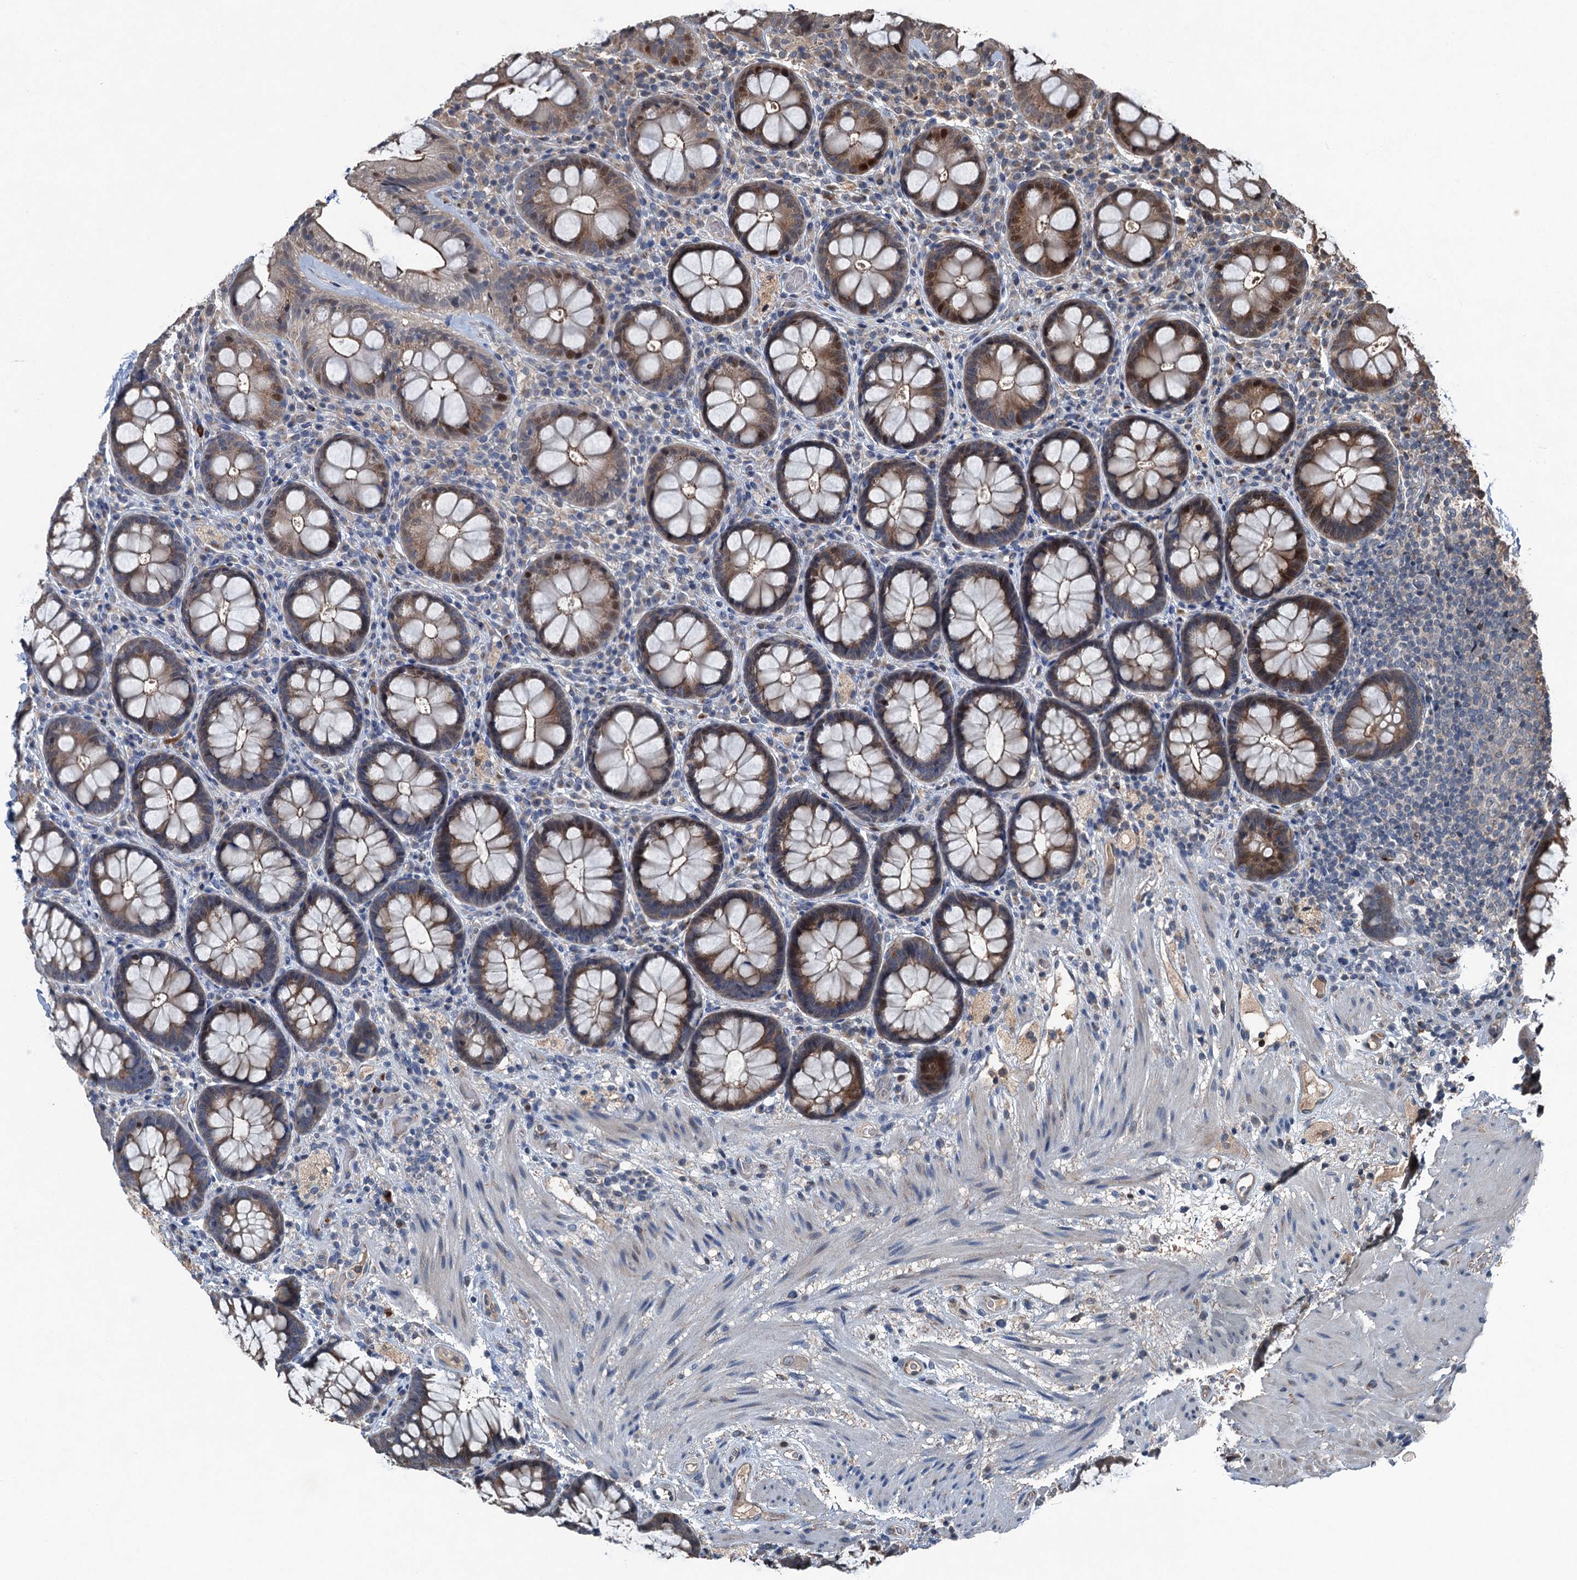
{"staining": {"intensity": "moderate", "quantity": "25%-75%", "location": "cytoplasmic/membranous,nuclear"}, "tissue": "rectum", "cell_type": "Glandular cells", "image_type": "normal", "snomed": [{"axis": "morphology", "description": "Normal tissue, NOS"}, {"axis": "topography", "description": "Rectum"}], "caption": "Protein expression analysis of normal rectum demonstrates moderate cytoplasmic/membranous,nuclear staining in approximately 25%-75% of glandular cells.", "gene": "NAA60", "patient": {"sex": "male", "age": 83}}